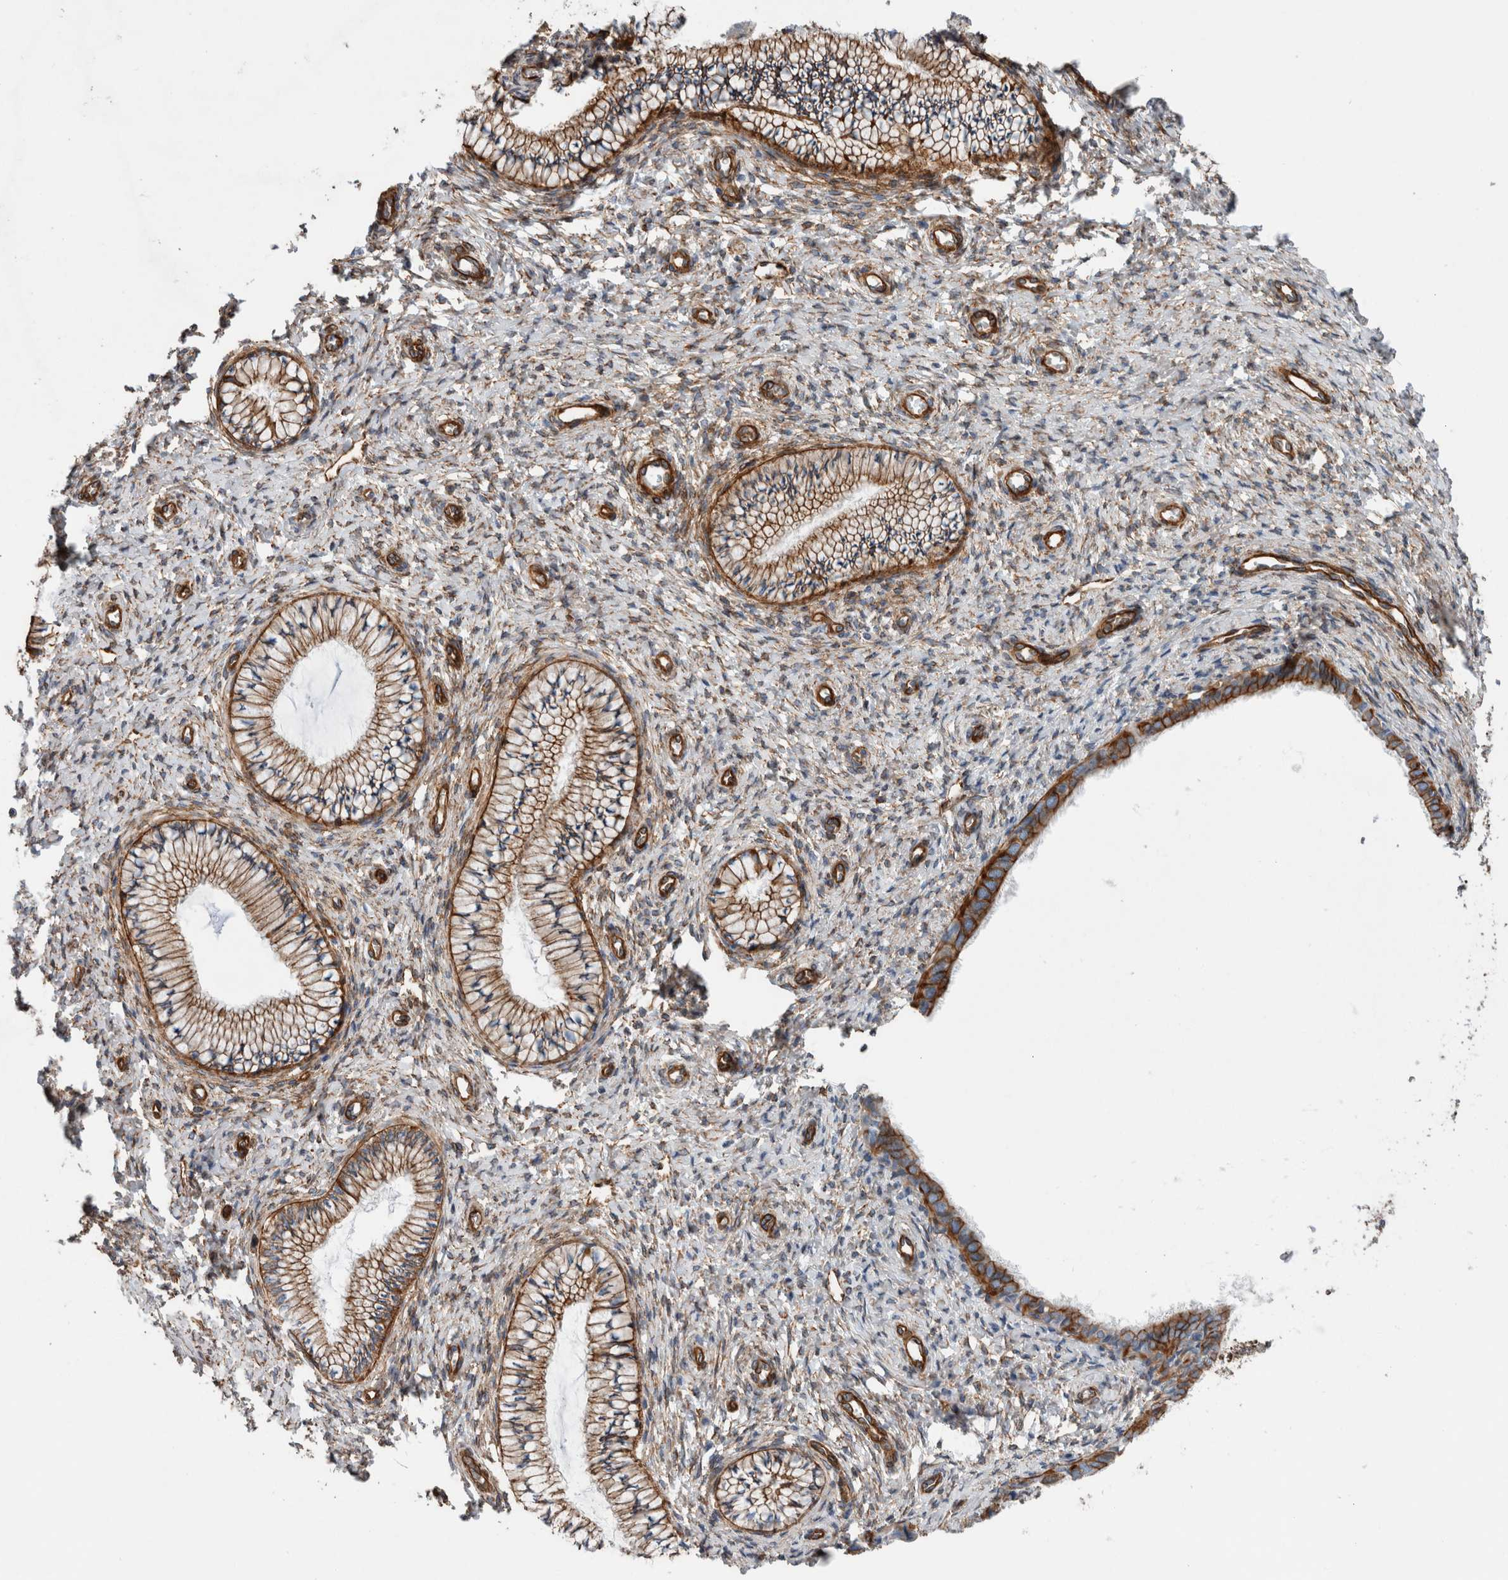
{"staining": {"intensity": "strong", "quantity": ">75%", "location": "cytoplasmic/membranous"}, "tissue": "cervix", "cell_type": "Glandular cells", "image_type": "normal", "snomed": [{"axis": "morphology", "description": "Normal tissue, NOS"}, {"axis": "topography", "description": "Cervix"}], "caption": "This is a photomicrograph of immunohistochemistry (IHC) staining of unremarkable cervix, which shows strong positivity in the cytoplasmic/membranous of glandular cells.", "gene": "PLEC", "patient": {"sex": "female", "age": 36}}